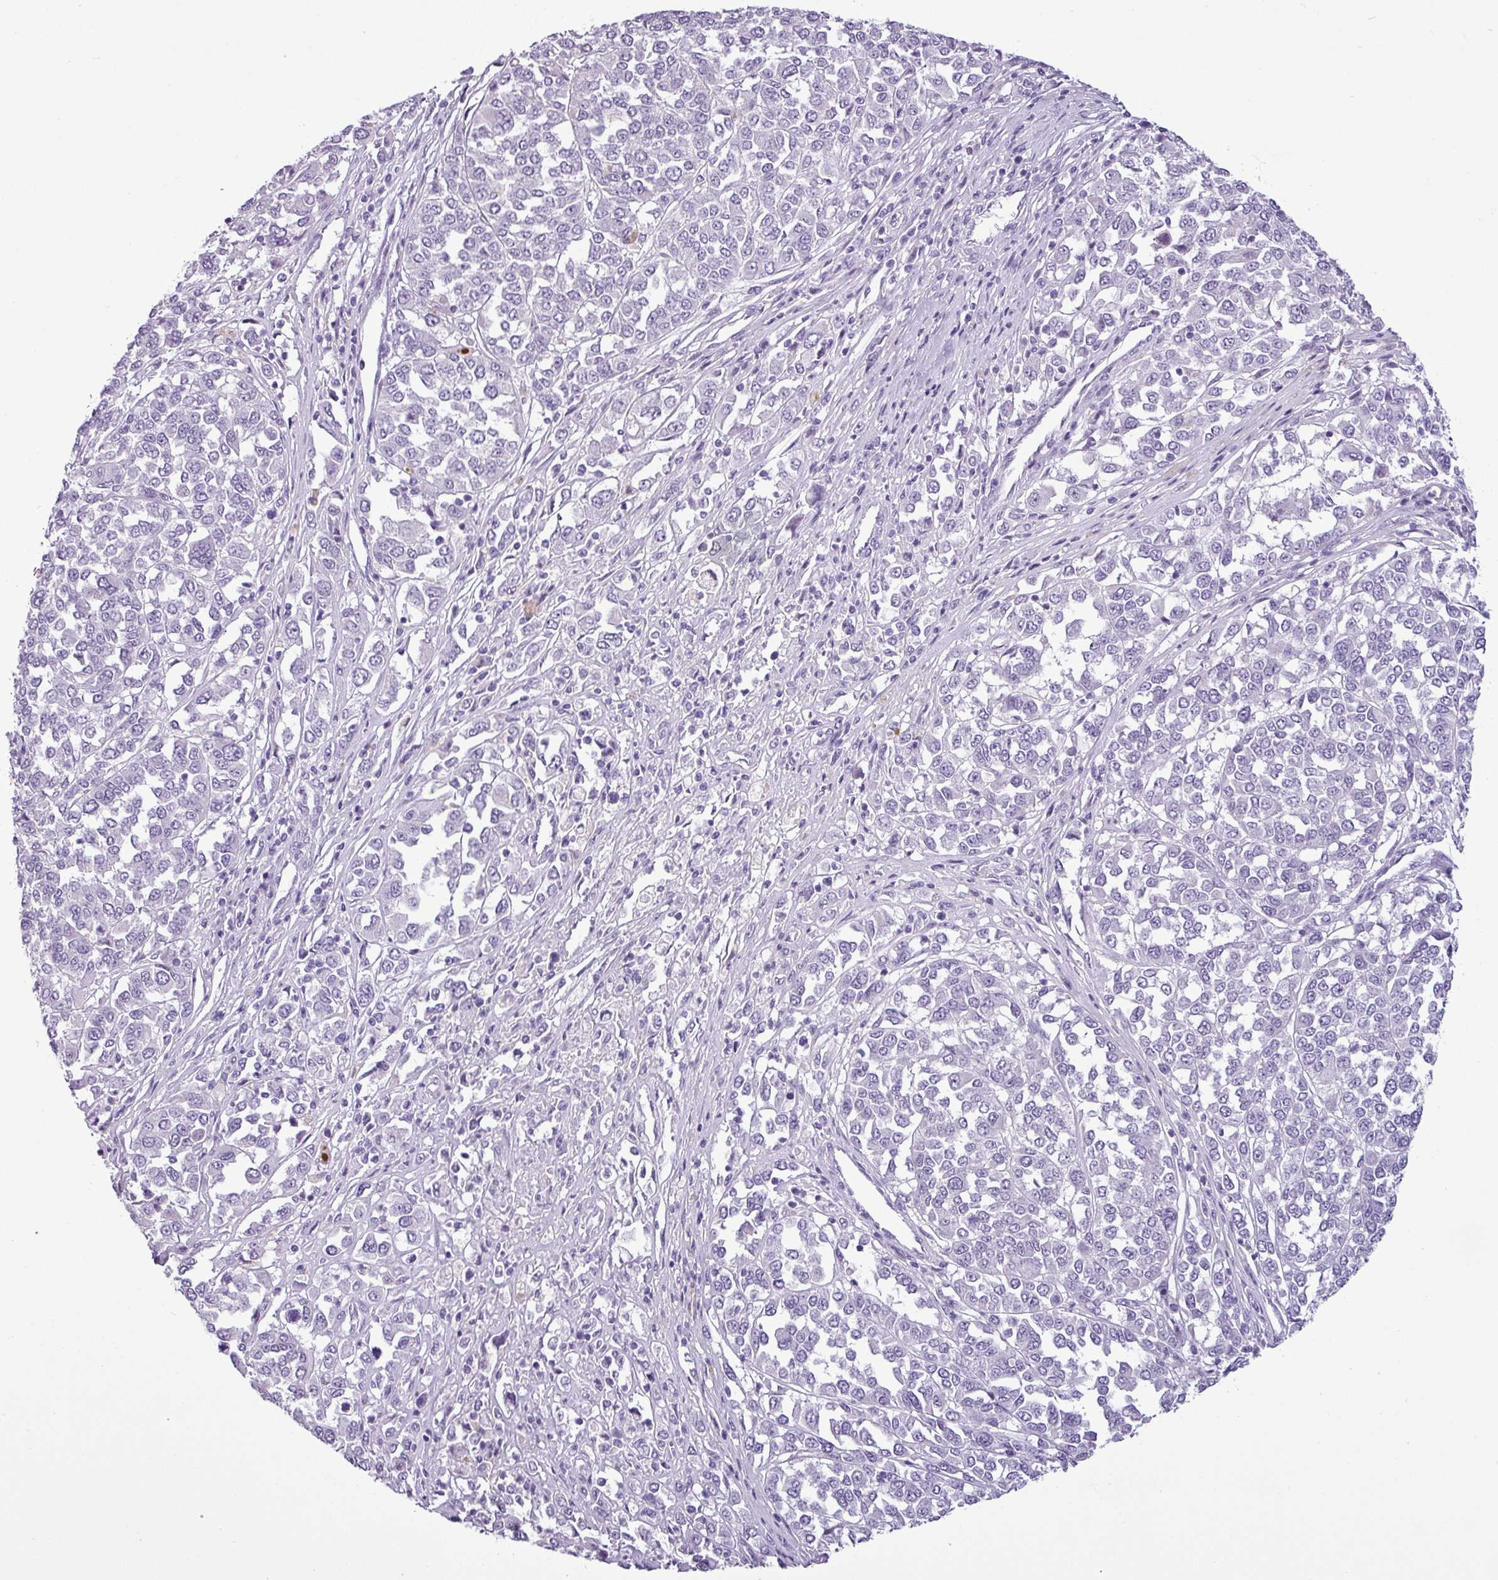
{"staining": {"intensity": "negative", "quantity": "none", "location": "none"}, "tissue": "melanoma", "cell_type": "Tumor cells", "image_type": "cancer", "snomed": [{"axis": "morphology", "description": "Malignant melanoma, Metastatic site"}, {"axis": "topography", "description": "Lymph node"}], "caption": "DAB immunohistochemical staining of melanoma exhibits no significant expression in tumor cells.", "gene": "CDH16", "patient": {"sex": "male", "age": 44}}